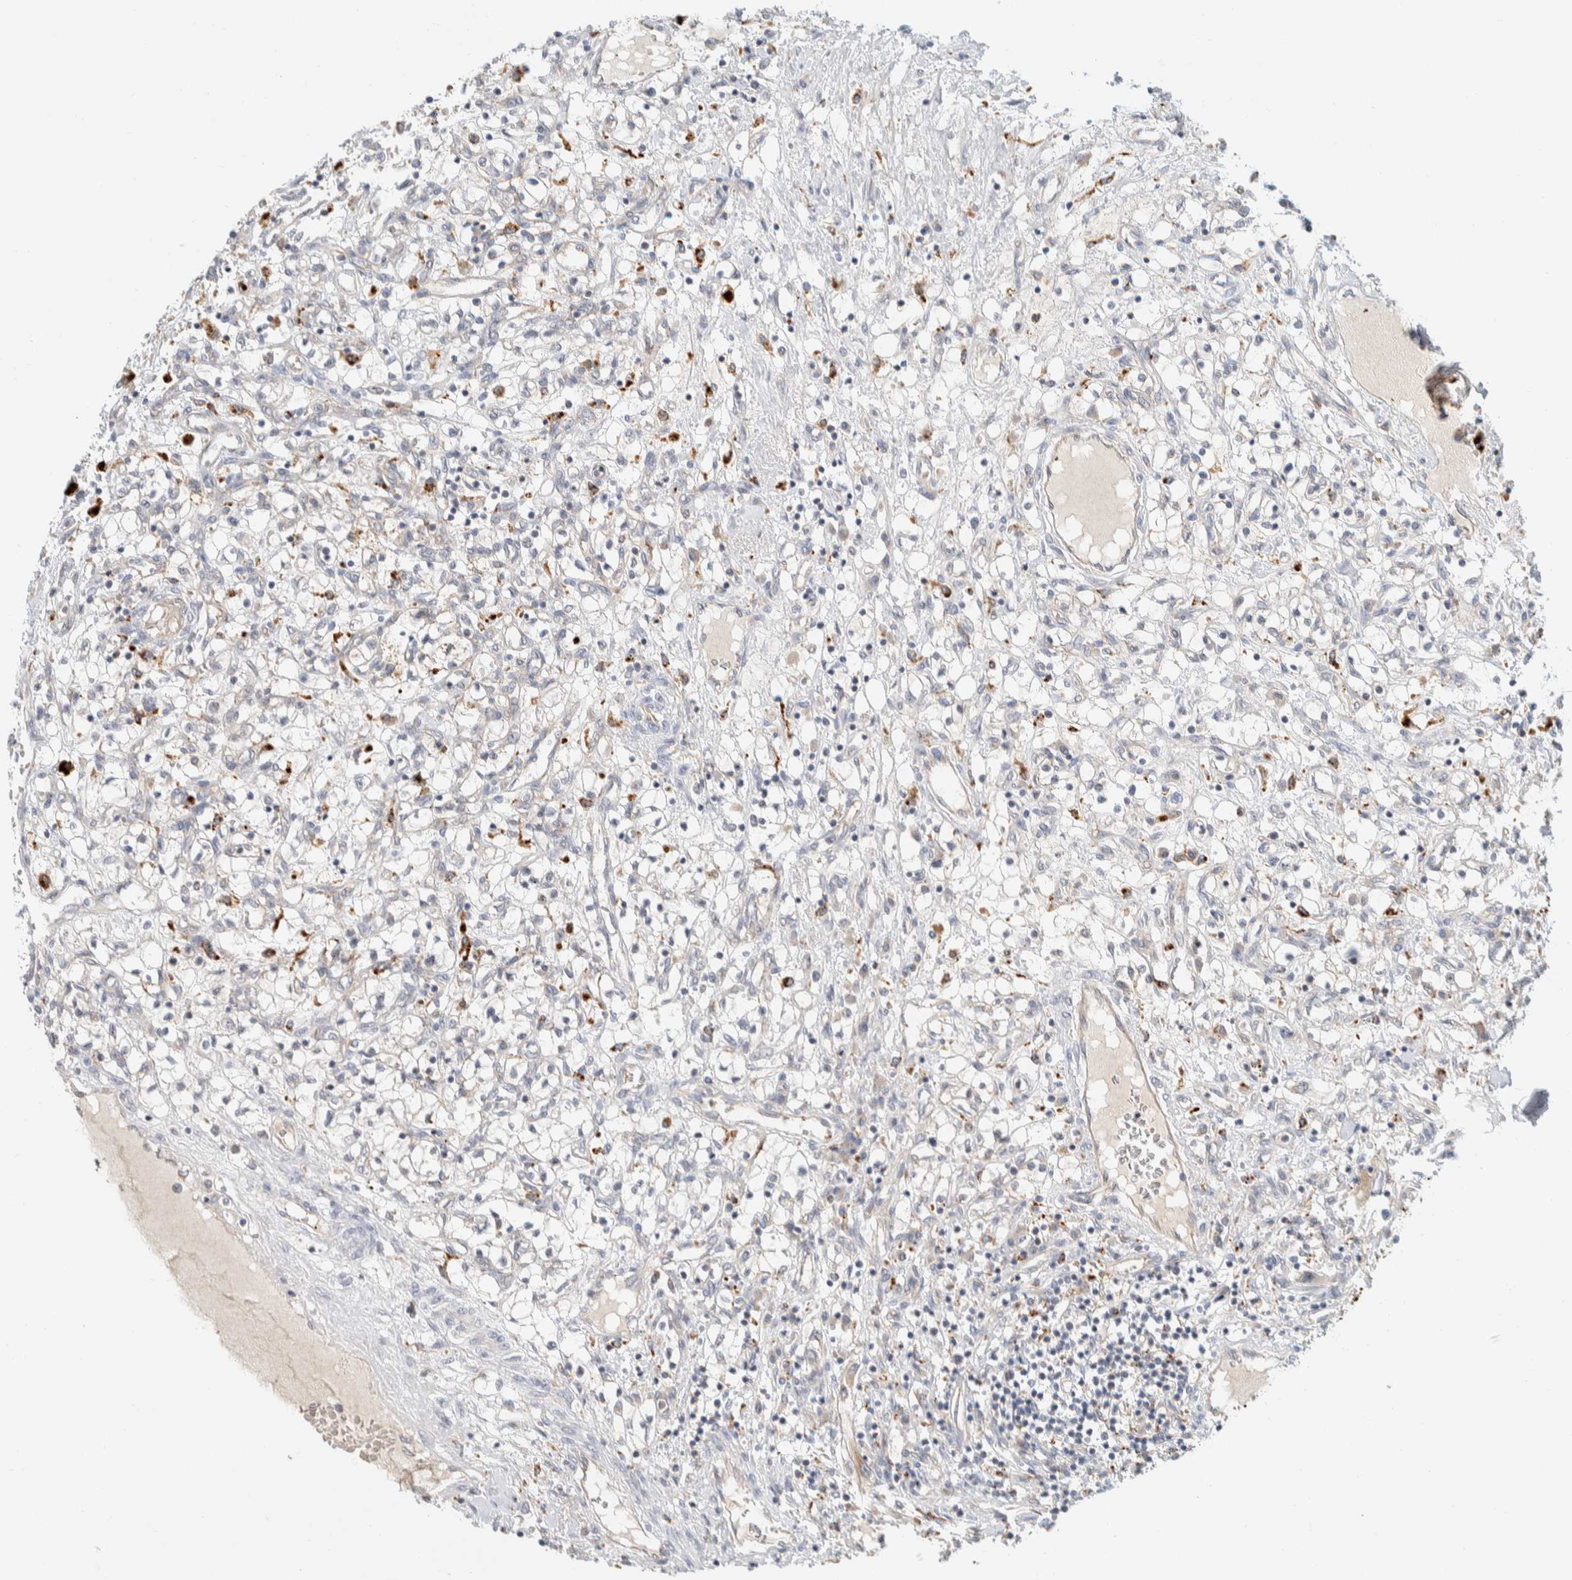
{"staining": {"intensity": "negative", "quantity": "none", "location": "none"}, "tissue": "renal cancer", "cell_type": "Tumor cells", "image_type": "cancer", "snomed": [{"axis": "morphology", "description": "Adenocarcinoma, NOS"}, {"axis": "topography", "description": "Kidney"}], "caption": "This is an immunohistochemistry image of human adenocarcinoma (renal). There is no staining in tumor cells.", "gene": "GCLM", "patient": {"sex": "male", "age": 68}}